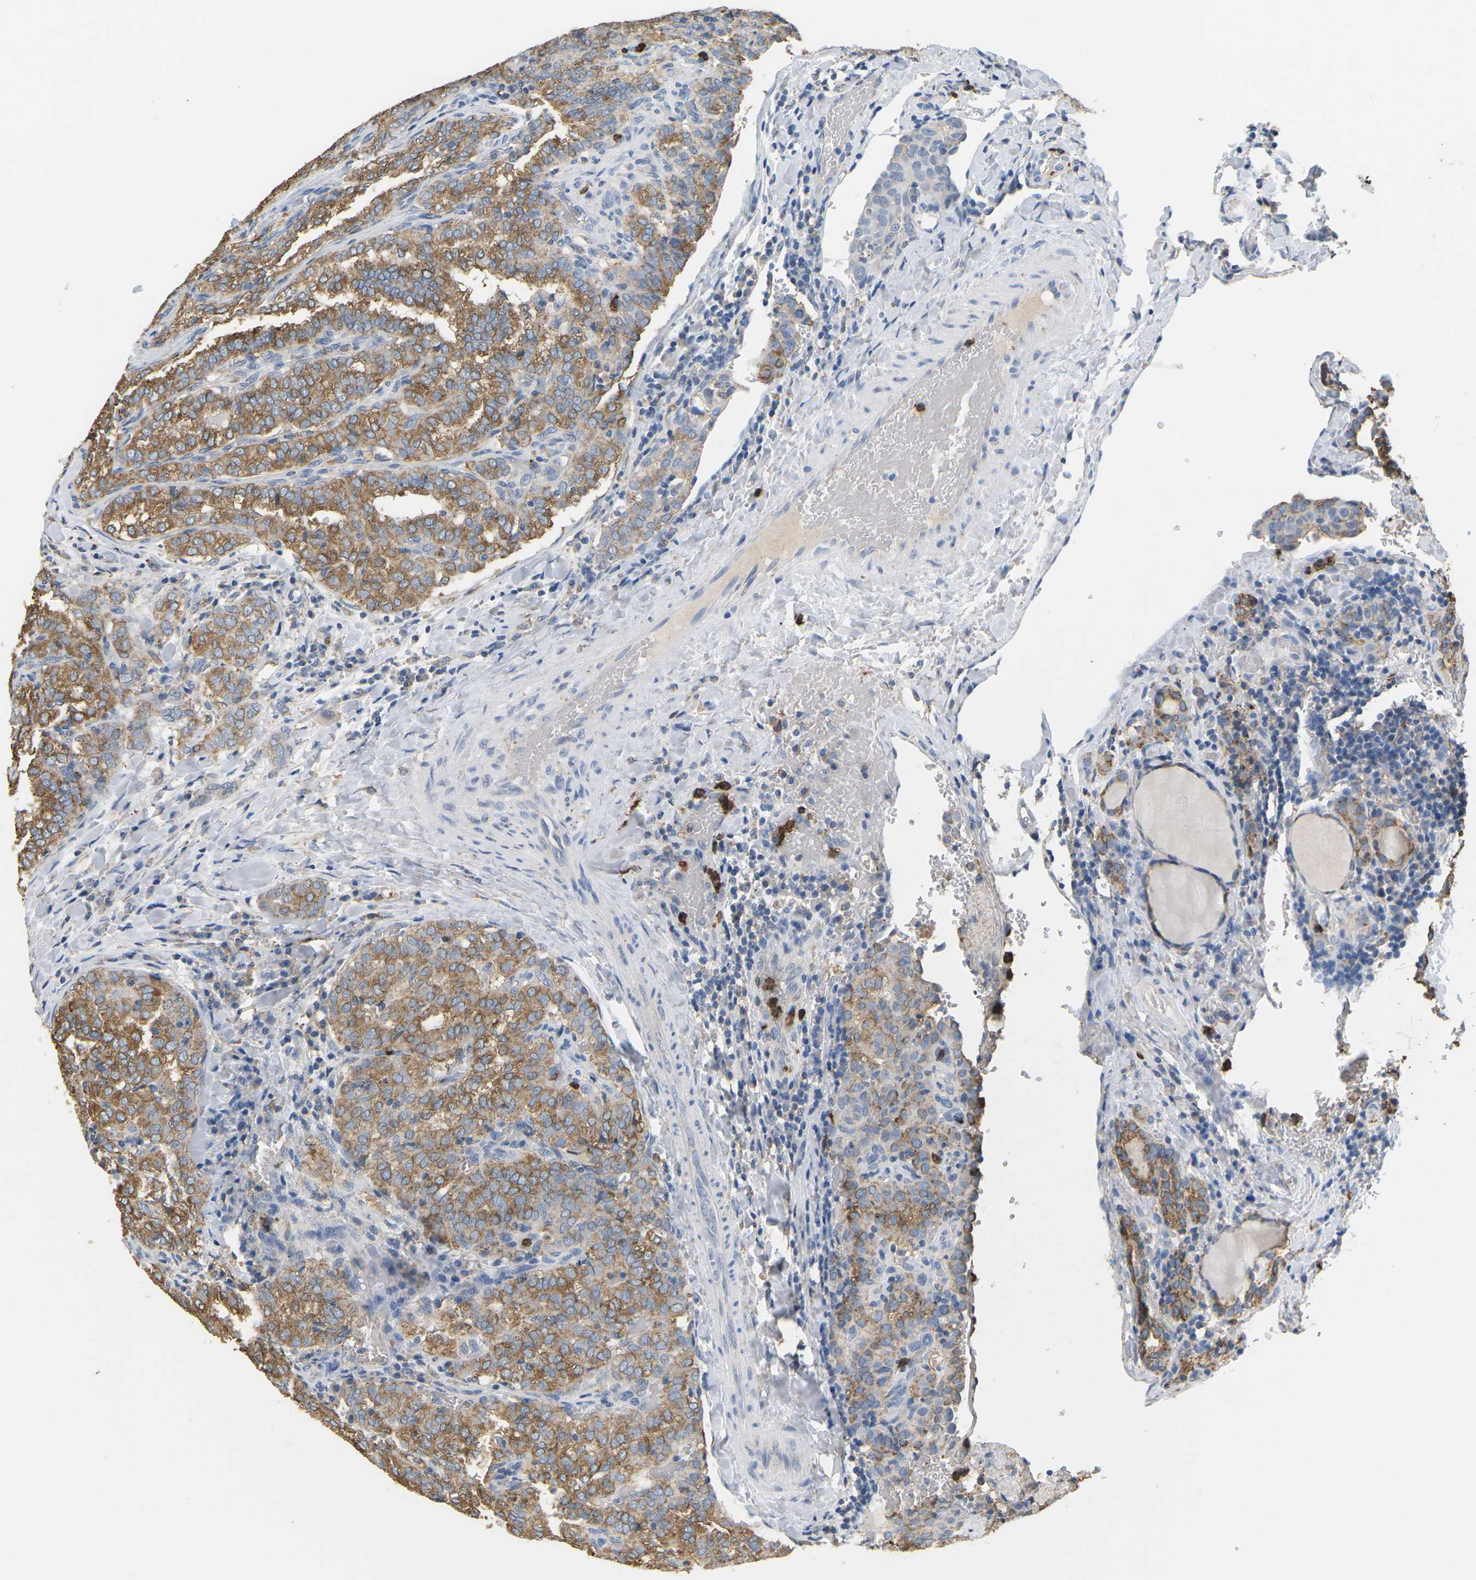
{"staining": {"intensity": "moderate", "quantity": ">75%", "location": "cytoplasmic/membranous"}, "tissue": "thyroid cancer", "cell_type": "Tumor cells", "image_type": "cancer", "snomed": [{"axis": "morphology", "description": "Normal tissue, NOS"}, {"axis": "morphology", "description": "Papillary adenocarcinoma, NOS"}, {"axis": "topography", "description": "Thyroid gland"}], "caption": "Thyroid cancer (papillary adenocarcinoma) stained for a protein reveals moderate cytoplasmic/membranous positivity in tumor cells.", "gene": "ADM", "patient": {"sex": "female", "age": 30}}